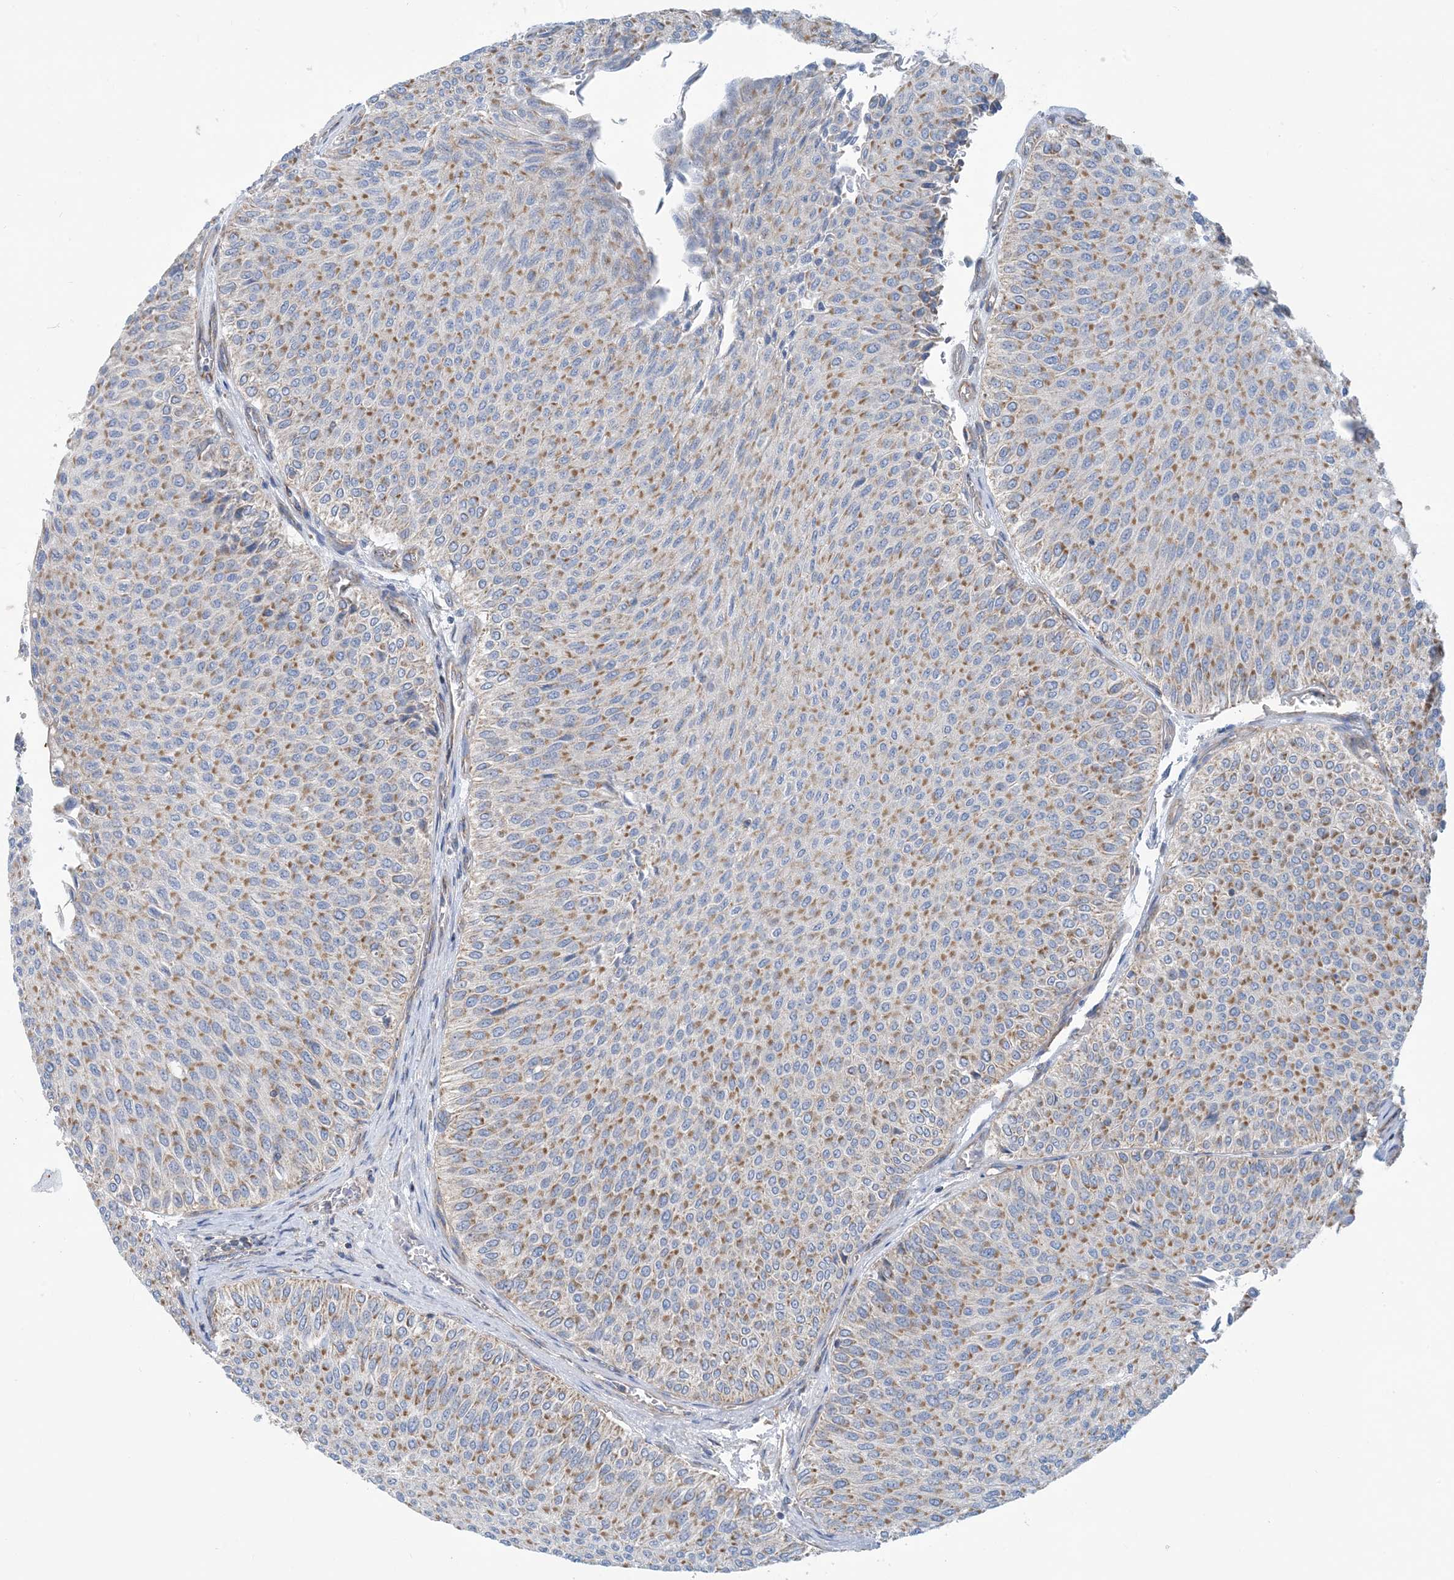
{"staining": {"intensity": "moderate", "quantity": ">75%", "location": "cytoplasmic/membranous"}, "tissue": "urothelial cancer", "cell_type": "Tumor cells", "image_type": "cancer", "snomed": [{"axis": "morphology", "description": "Urothelial carcinoma, Low grade"}, {"axis": "topography", "description": "Urinary bladder"}], "caption": "The immunohistochemical stain labels moderate cytoplasmic/membranous expression in tumor cells of urothelial carcinoma (low-grade) tissue.", "gene": "PHOSPHO2", "patient": {"sex": "male", "age": 78}}